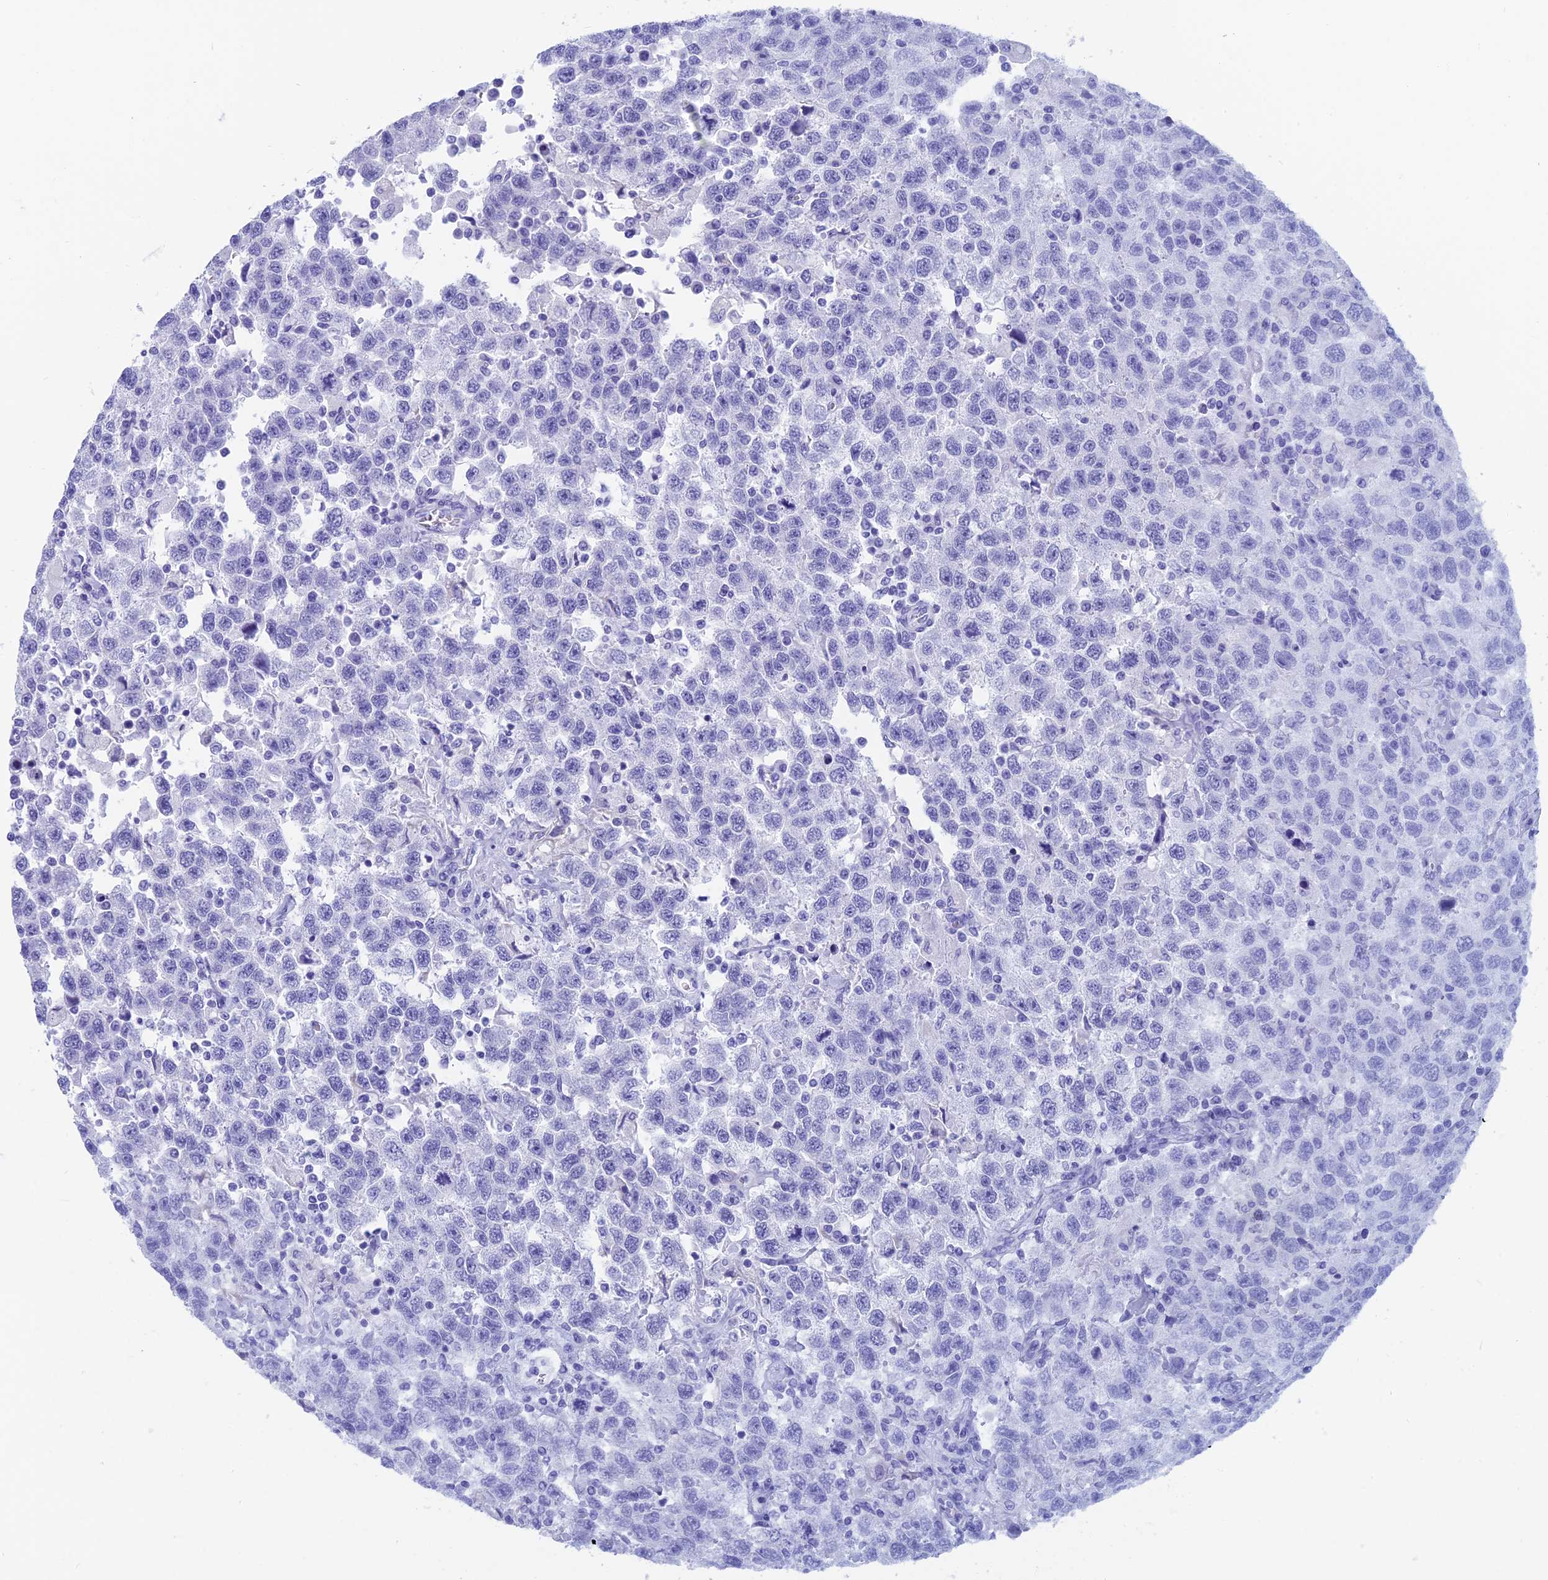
{"staining": {"intensity": "negative", "quantity": "none", "location": "none"}, "tissue": "testis cancer", "cell_type": "Tumor cells", "image_type": "cancer", "snomed": [{"axis": "morphology", "description": "Seminoma, NOS"}, {"axis": "topography", "description": "Testis"}], "caption": "Testis seminoma was stained to show a protein in brown. There is no significant expression in tumor cells. The staining is performed using DAB brown chromogen with nuclei counter-stained in using hematoxylin.", "gene": "CAPS", "patient": {"sex": "male", "age": 41}}